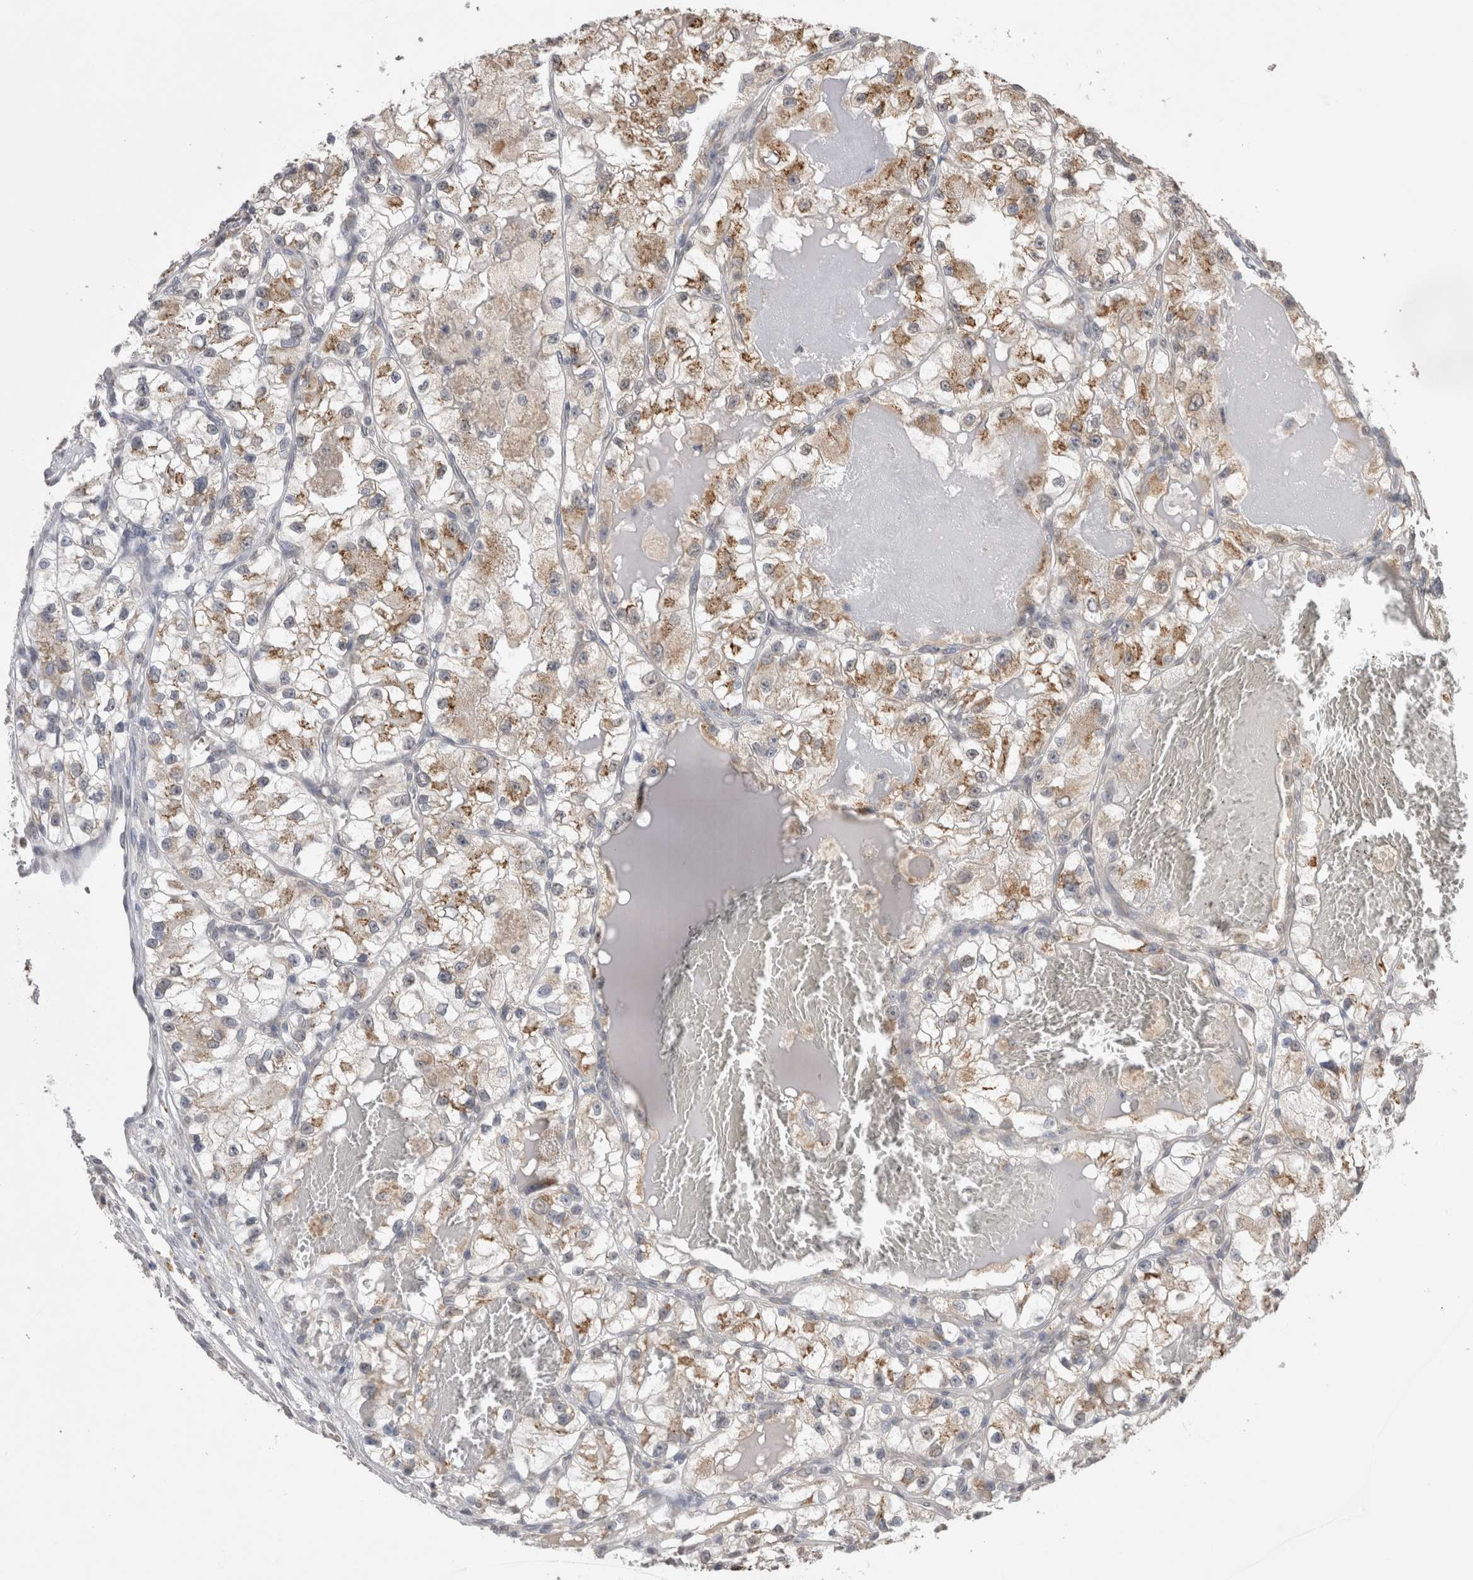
{"staining": {"intensity": "moderate", "quantity": ">75%", "location": "cytoplasmic/membranous"}, "tissue": "renal cancer", "cell_type": "Tumor cells", "image_type": "cancer", "snomed": [{"axis": "morphology", "description": "Adenocarcinoma, NOS"}, {"axis": "topography", "description": "Kidney"}], "caption": "Approximately >75% of tumor cells in adenocarcinoma (renal) display moderate cytoplasmic/membranous protein positivity as visualized by brown immunohistochemical staining.", "gene": "NOMO1", "patient": {"sex": "female", "age": 57}}